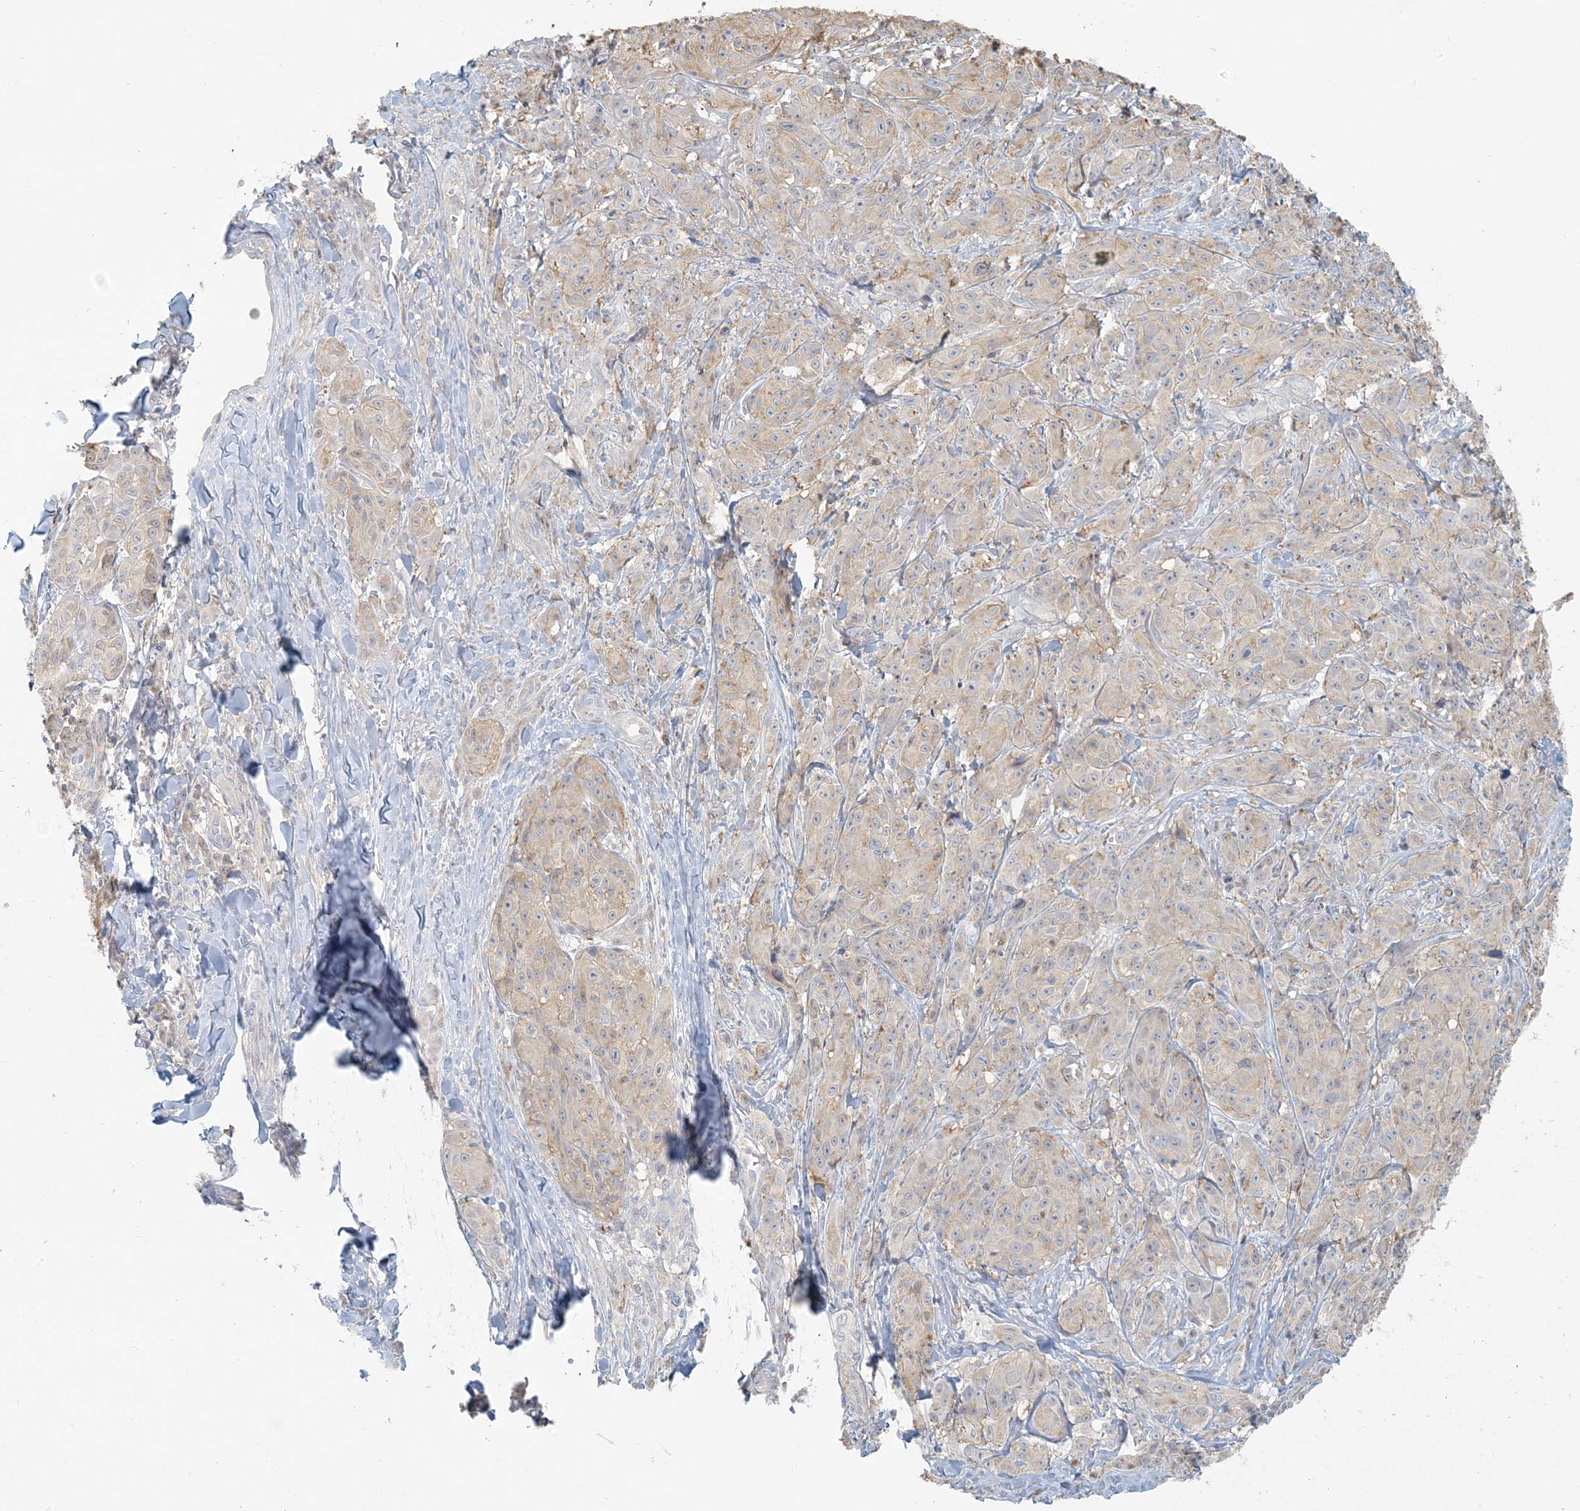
{"staining": {"intensity": "weak", "quantity": "<25%", "location": "cytoplasmic/membranous"}, "tissue": "melanoma", "cell_type": "Tumor cells", "image_type": "cancer", "snomed": [{"axis": "morphology", "description": "Malignant melanoma, NOS"}, {"axis": "topography", "description": "Skin"}], "caption": "Melanoma was stained to show a protein in brown. There is no significant staining in tumor cells. Nuclei are stained in blue.", "gene": "HACL1", "patient": {"sex": "male", "age": 73}}